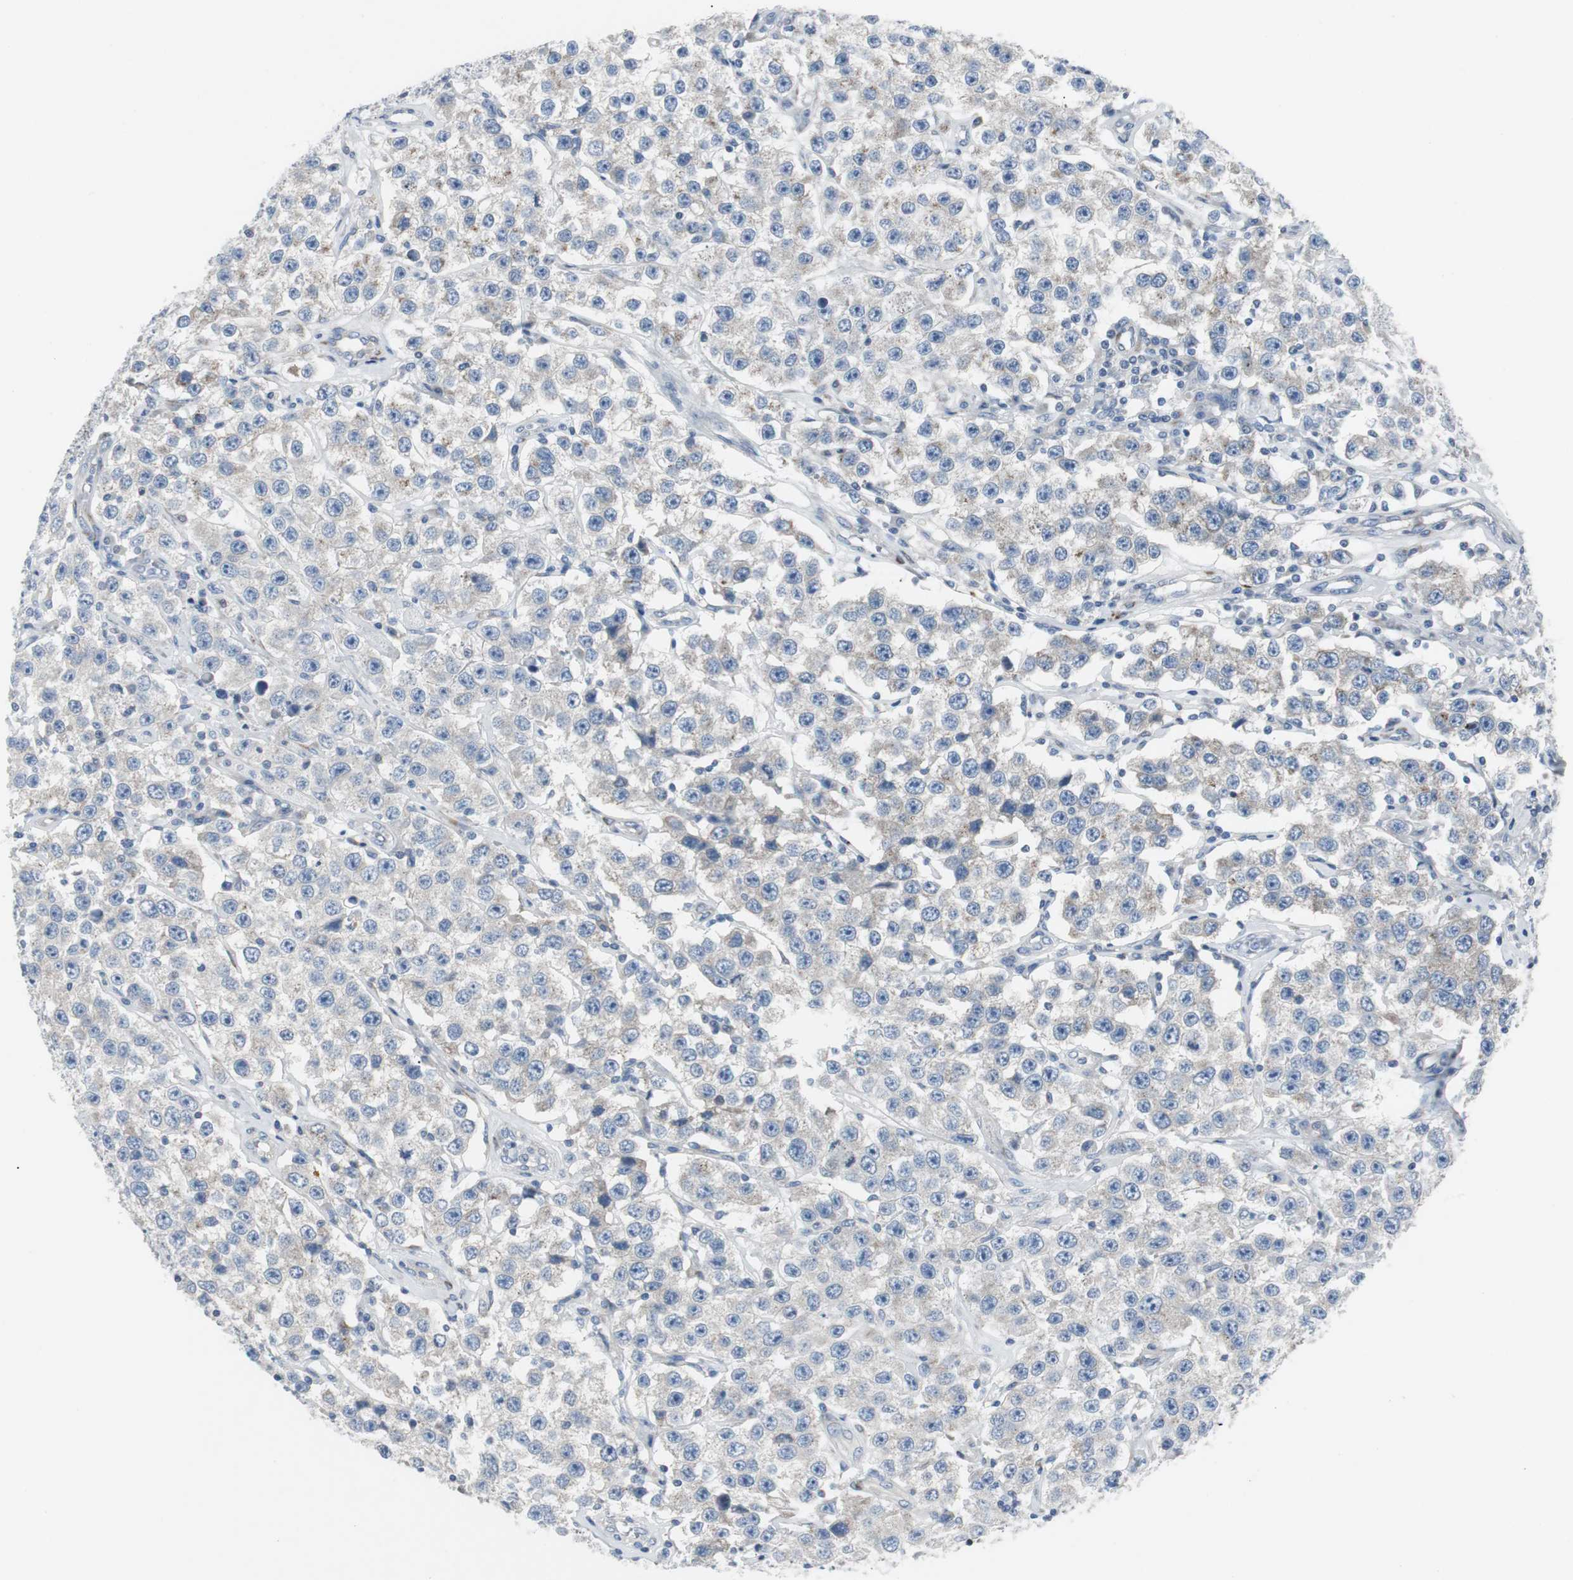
{"staining": {"intensity": "weak", "quantity": ">75%", "location": "cytoplasmic/membranous"}, "tissue": "testis cancer", "cell_type": "Tumor cells", "image_type": "cancer", "snomed": [{"axis": "morphology", "description": "Seminoma, NOS"}, {"axis": "topography", "description": "Testis"}], "caption": "Immunohistochemistry of testis cancer (seminoma) reveals low levels of weak cytoplasmic/membranous staining in approximately >75% of tumor cells. (Brightfield microscopy of DAB IHC at high magnification).", "gene": "BBC3", "patient": {"sex": "male", "age": 52}}